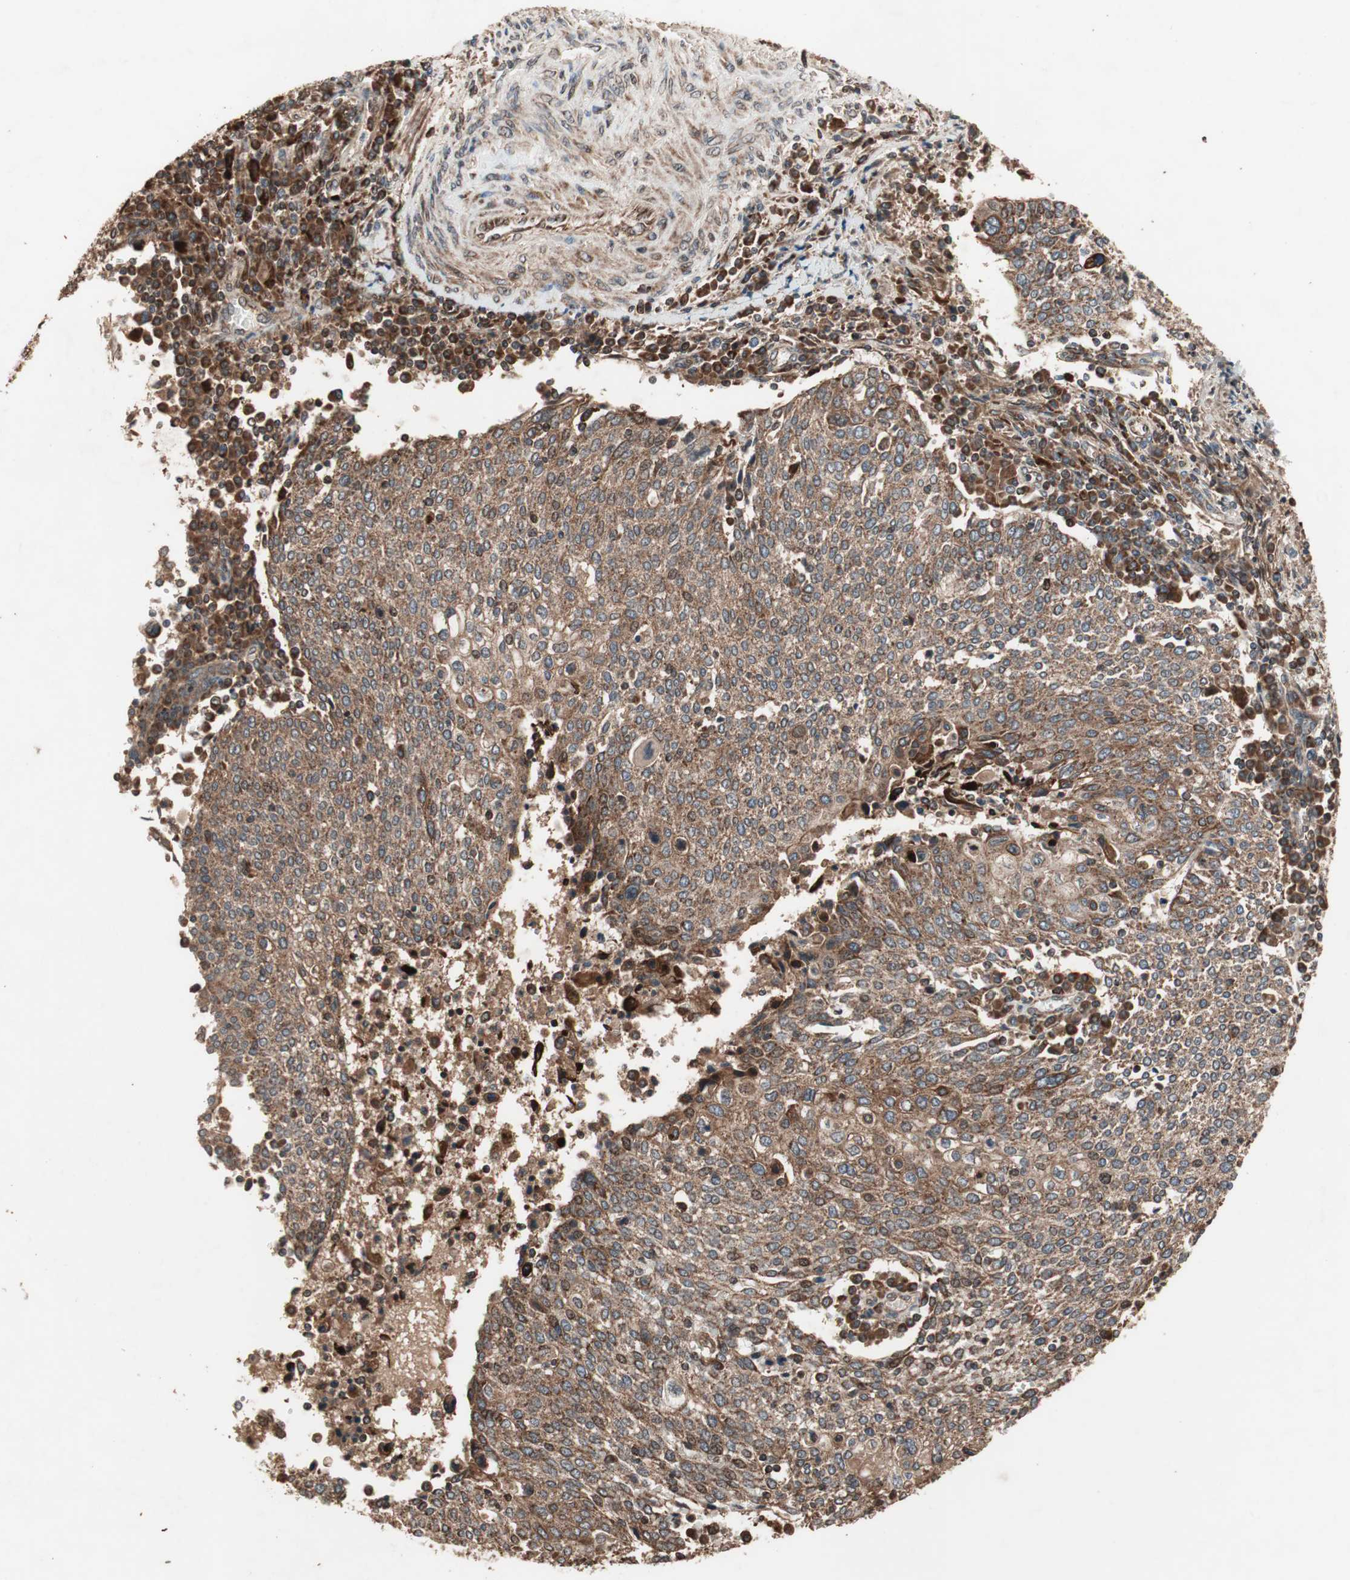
{"staining": {"intensity": "strong", "quantity": ">75%", "location": "cytoplasmic/membranous"}, "tissue": "cervical cancer", "cell_type": "Tumor cells", "image_type": "cancer", "snomed": [{"axis": "morphology", "description": "Squamous cell carcinoma, NOS"}, {"axis": "topography", "description": "Cervix"}], "caption": "Human cervical cancer (squamous cell carcinoma) stained with a brown dye reveals strong cytoplasmic/membranous positive positivity in approximately >75% of tumor cells.", "gene": "RAB1A", "patient": {"sex": "female", "age": 40}}